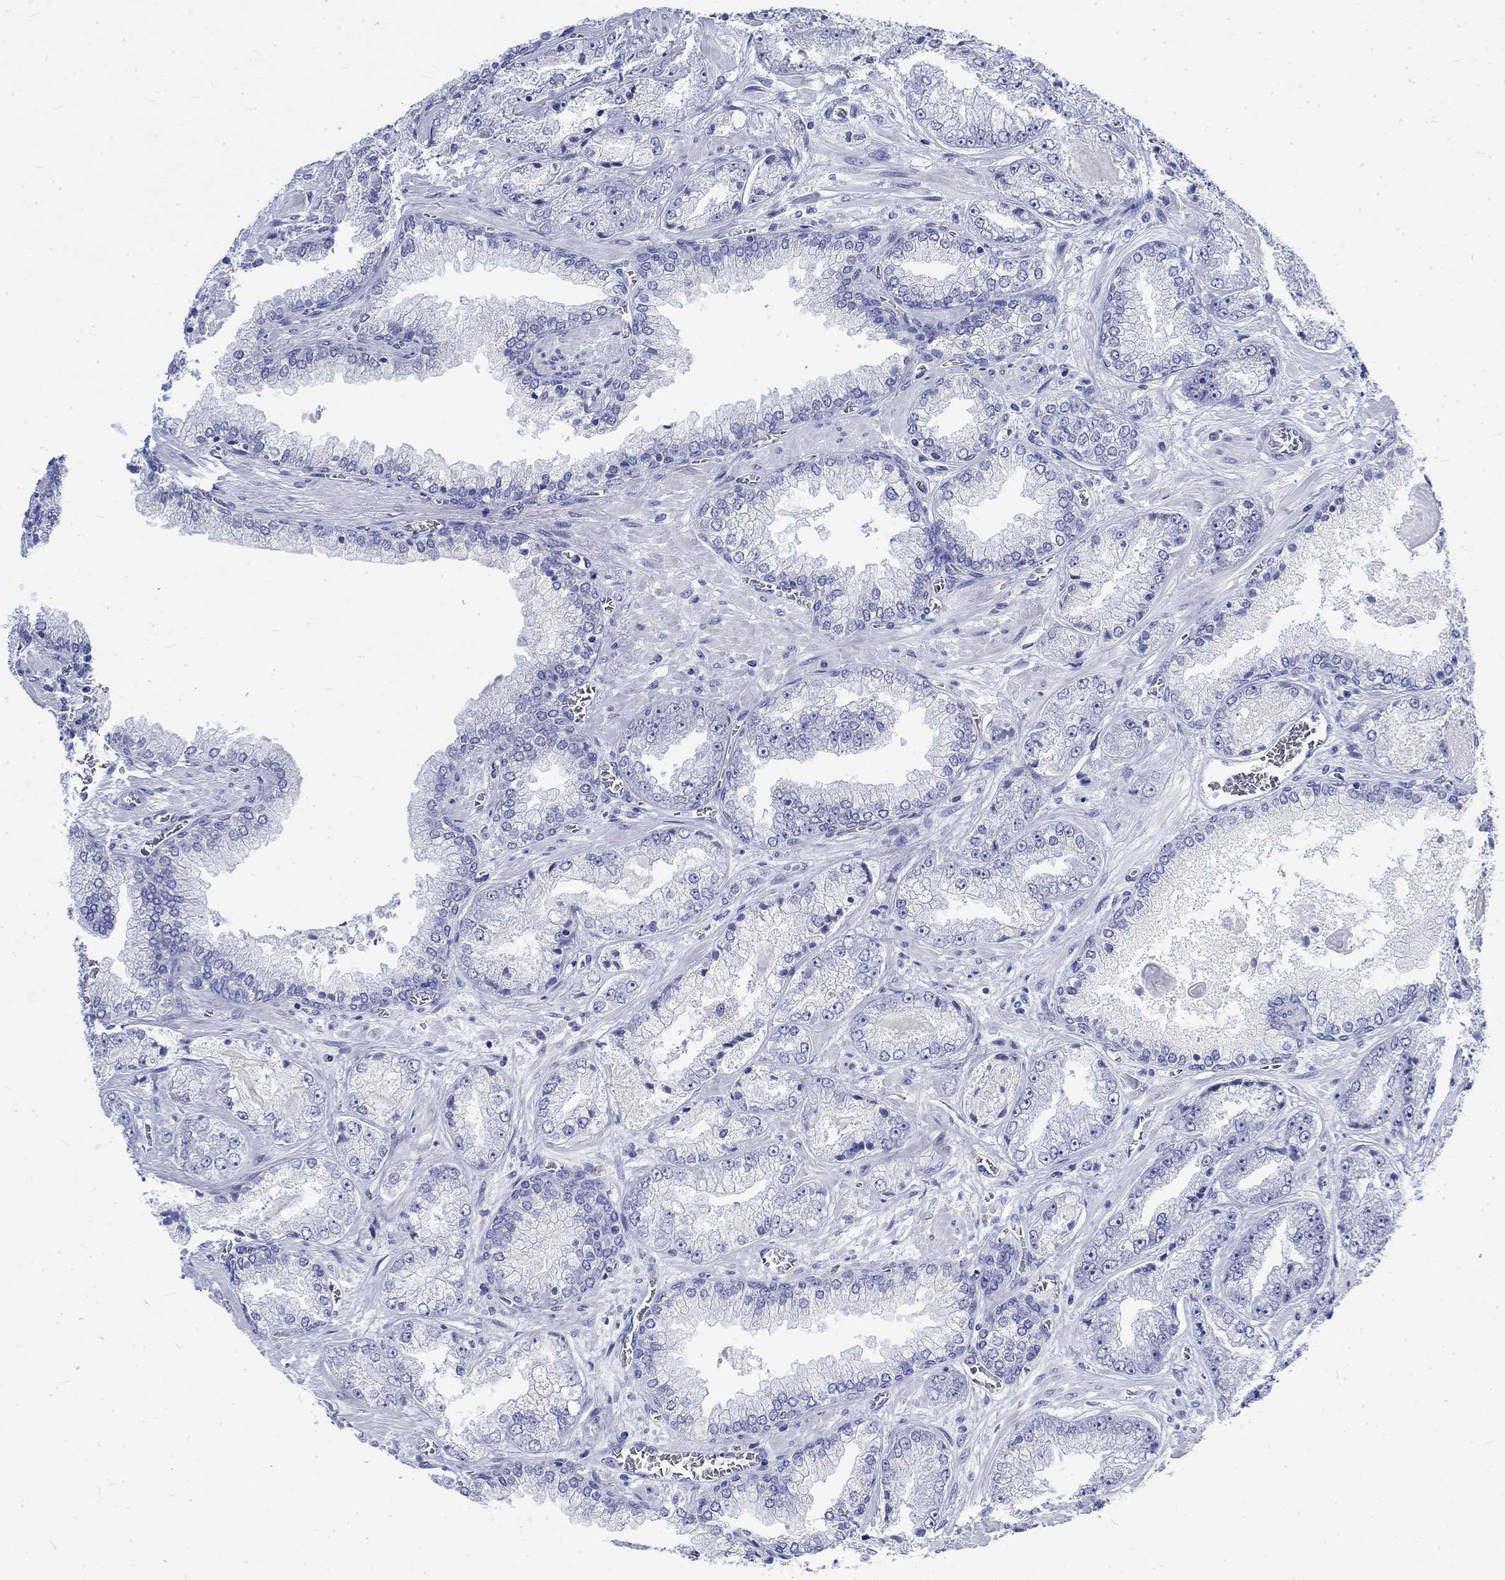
{"staining": {"intensity": "negative", "quantity": "none", "location": "none"}, "tissue": "prostate cancer", "cell_type": "Tumor cells", "image_type": "cancer", "snomed": [{"axis": "morphology", "description": "Adenocarcinoma, Low grade"}, {"axis": "topography", "description": "Prostate"}], "caption": "Immunohistochemical staining of prostate low-grade adenocarcinoma demonstrates no significant expression in tumor cells.", "gene": "KRT76", "patient": {"sex": "male", "age": 57}}